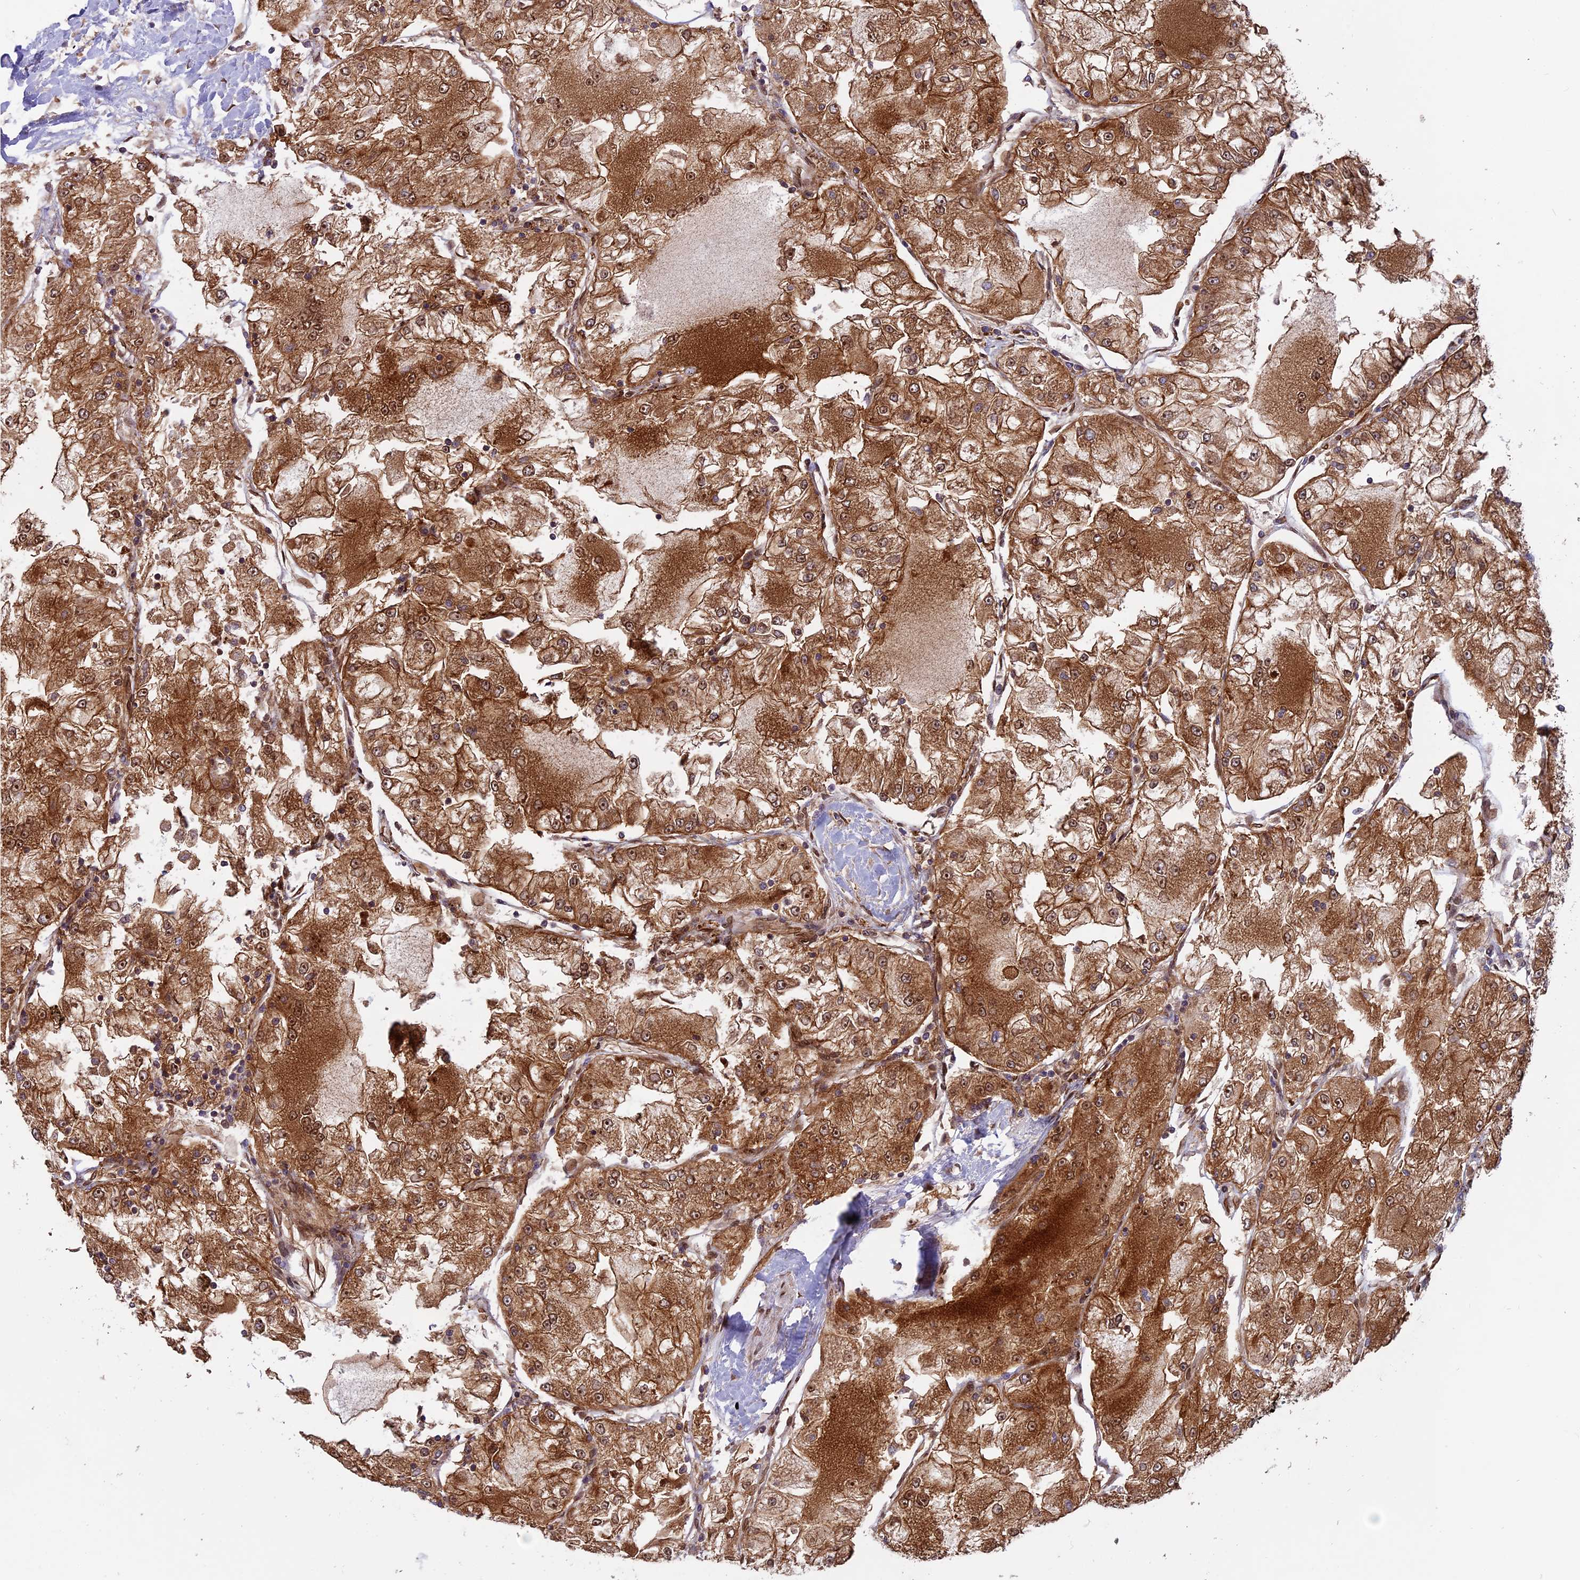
{"staining": {"intensity": "strong", "quantity": ">75%", "location": "cytoplasmic/membranous,nuclear"}, "tissue": "renal cancer", "cell_type": "Tumor cells", "image_type": "cancer", "snomed": [{"axis": "morphology", "description": "Adenocarcinoma, NOS"}, {"axis": "topography", "description": "Kidney"}], "caption": "Immunohistochemical staining of renal cancer displays high levels of strong cytoplasmic/membranous and nuclear staining in approximately >75% of tumor cells. (DAB IHC with brightfield microscopy, high magnification).", "gene": "CHMP2A", "patient": {"sex": "female", "age": 72}}